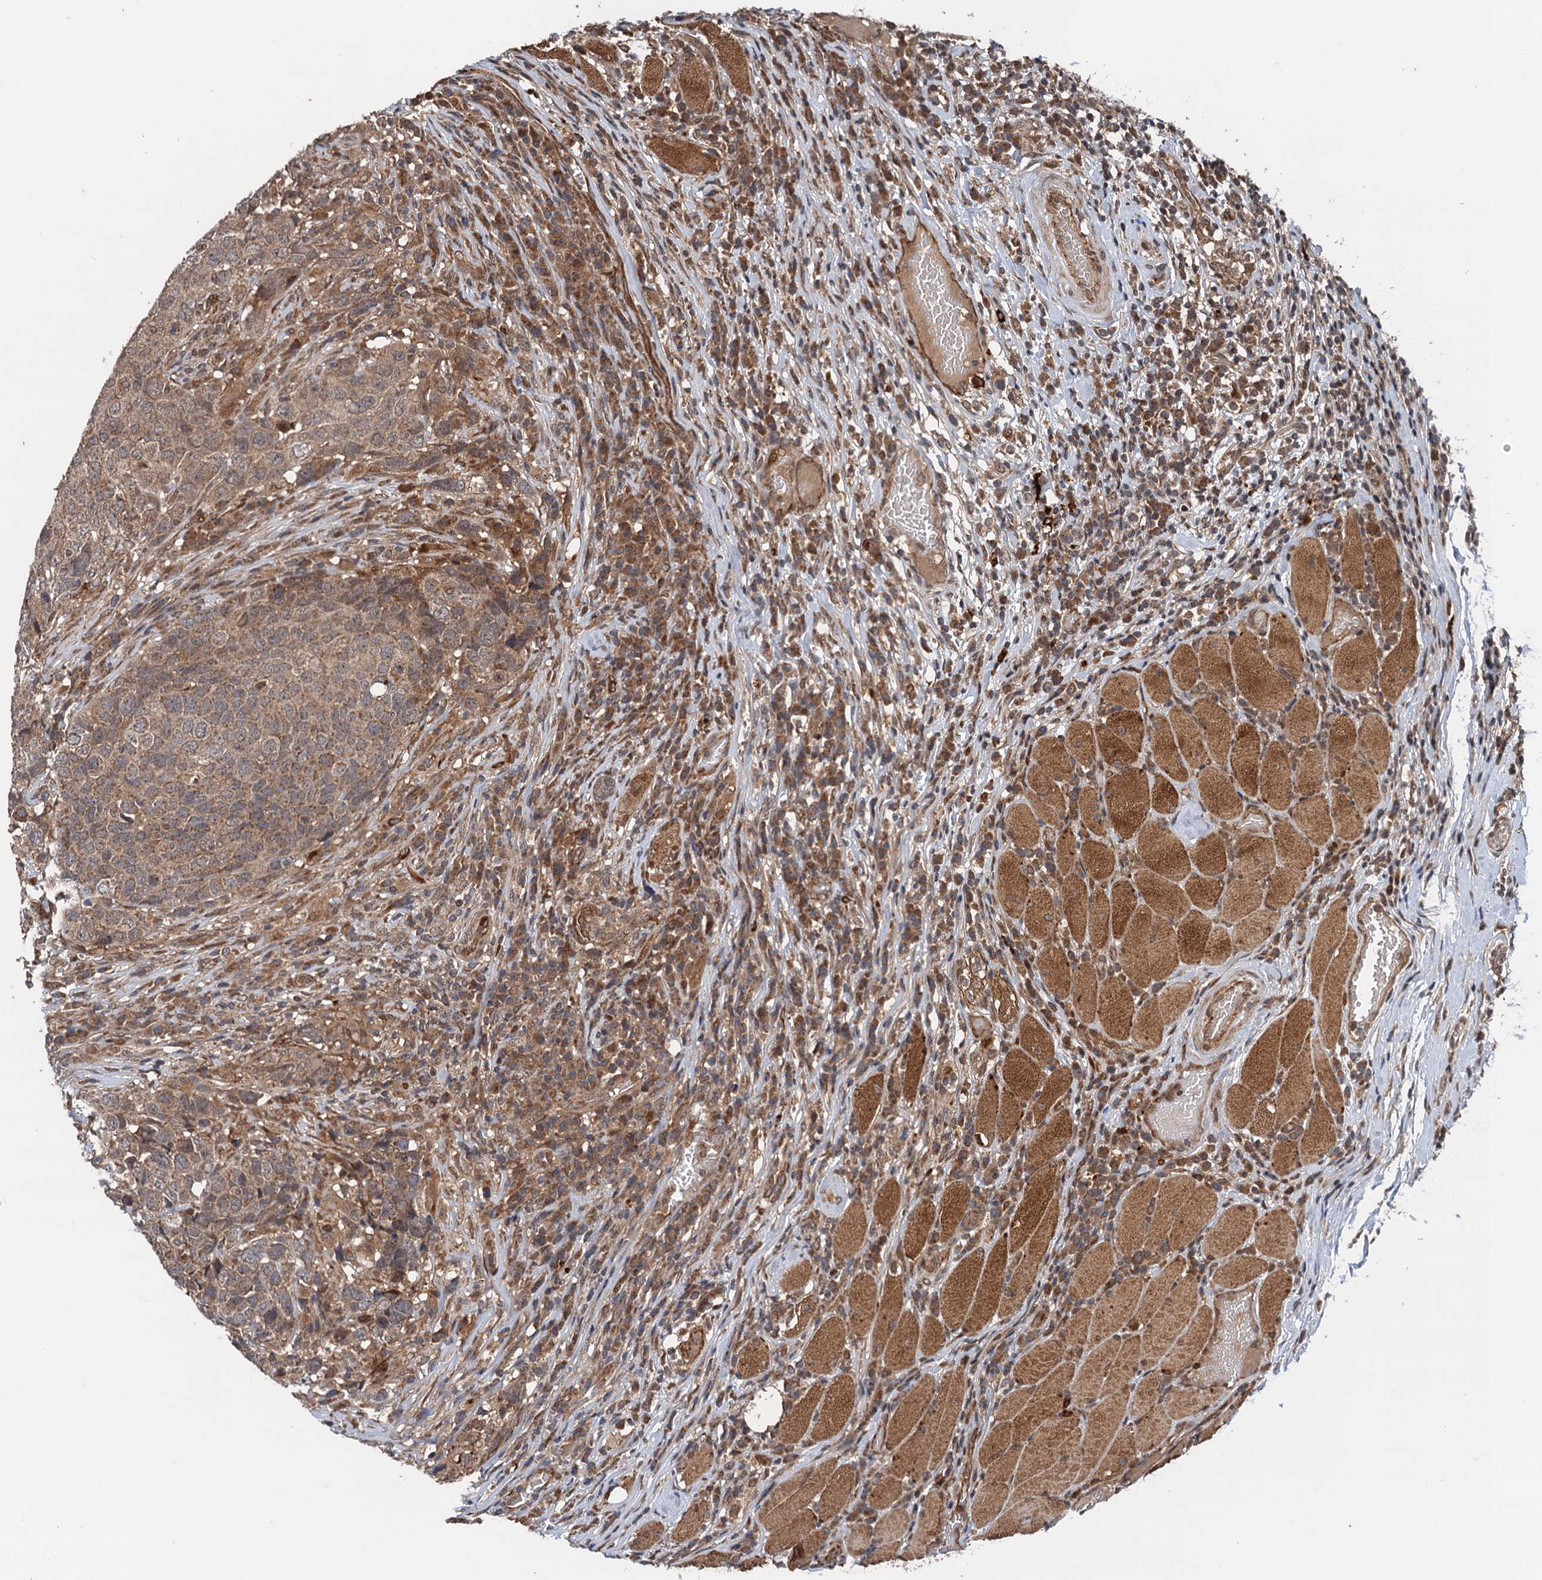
{"staining": {"intensity": "weak", "quantity": ">75%", "location": "cytoplasmic/membranous"}, "tissue": "head and neck cancer", "cell_type": "Tumor cells", "image_type": "cancer", "snomed": [{"axis": "morphology", "description": "Squamous cell carcinoma, NOS"}, {"axis": "topography", "description": "Head-Neck"}], "caption": "Squamous cell carcinoma (head and neck) was stained to show a protein in brown. There is low levels of weak cytoplasmic/membranous staining in about >75% of tumor cells.", "gene": "NLRP10", "patient": {"sex": "male", "age": 66}}